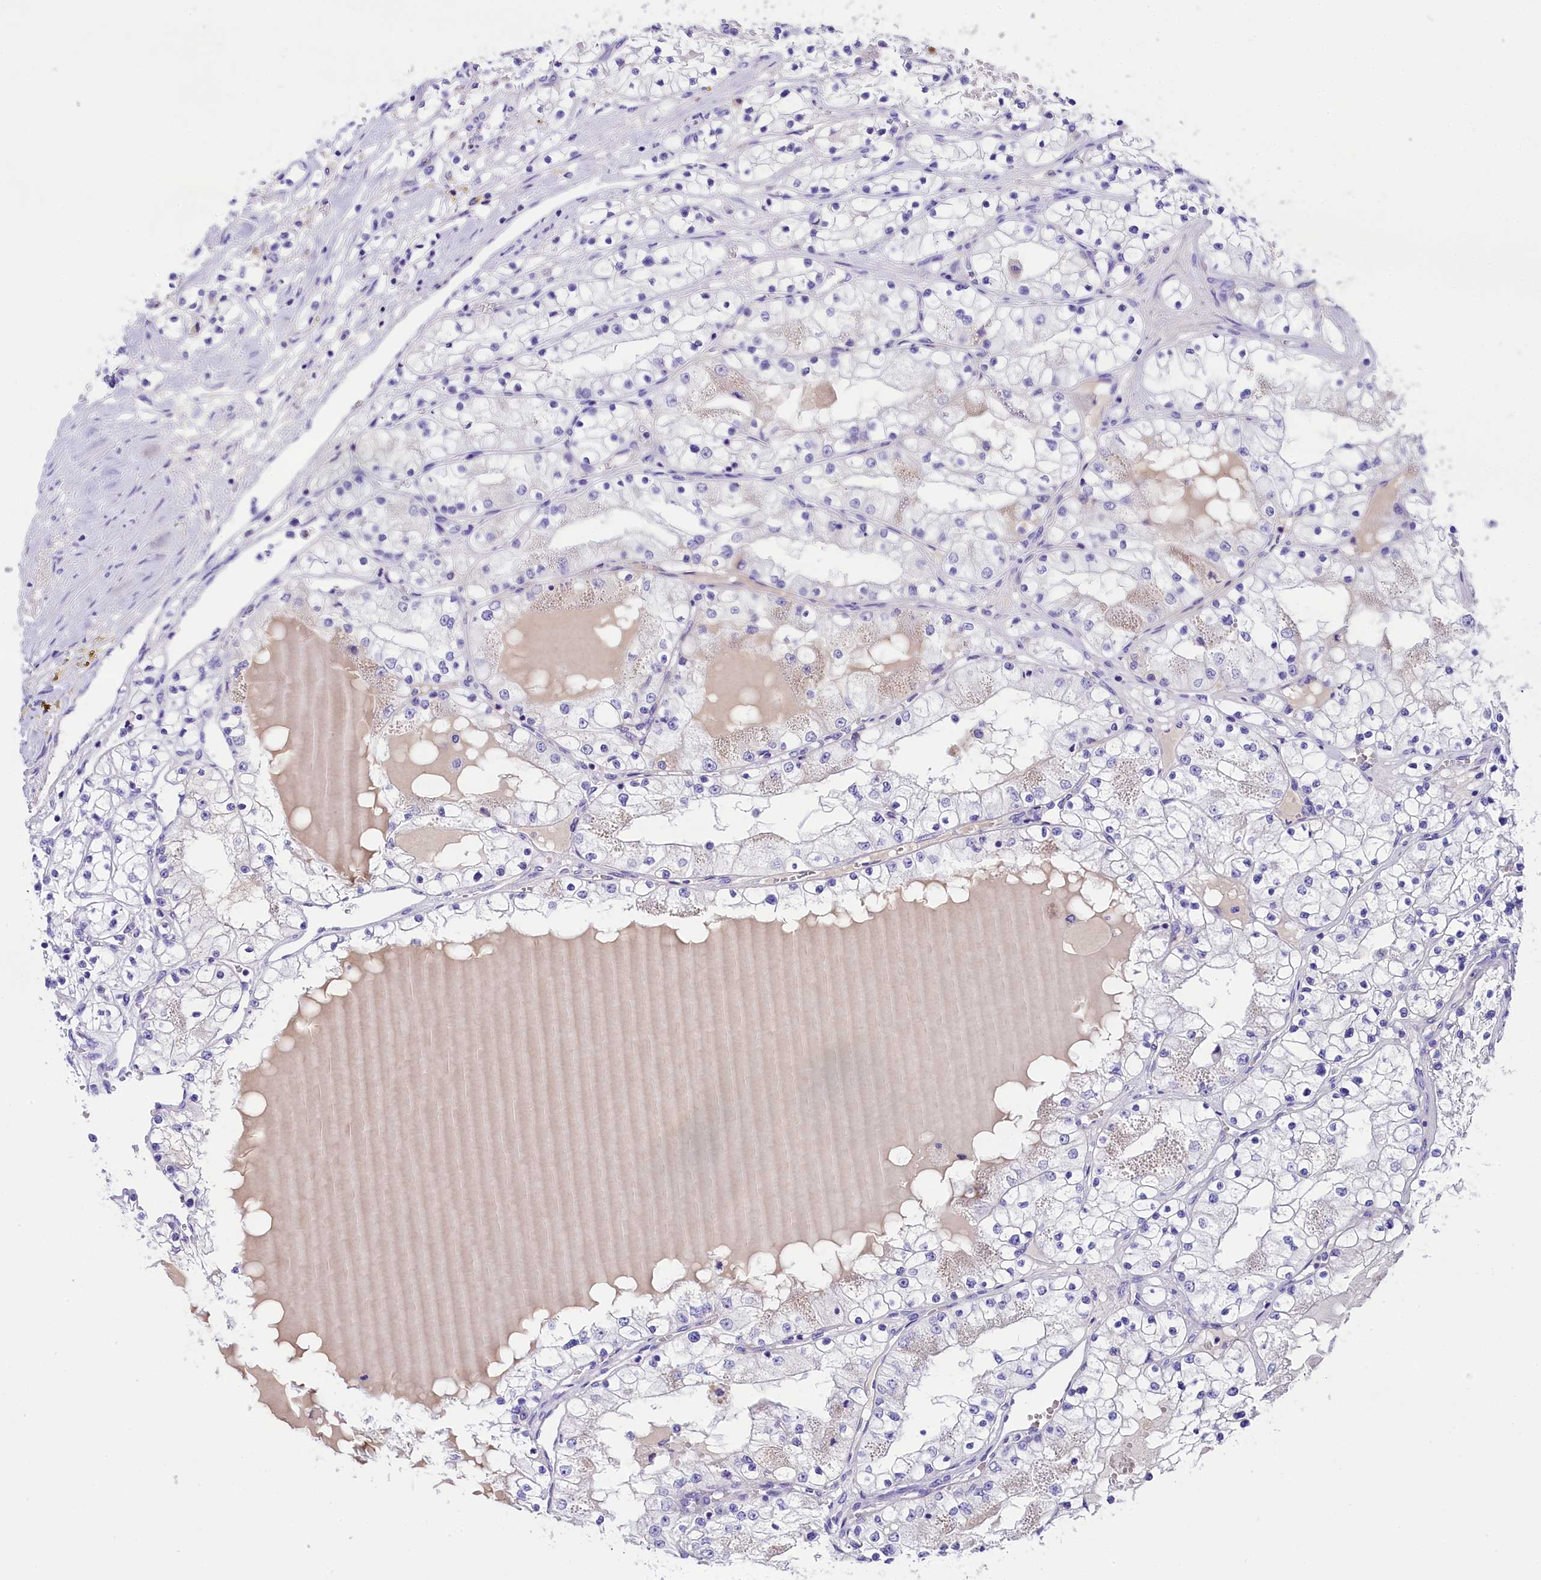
{"staining": {"intensity": "negative", "quantity": "none", "location": "none"}, "tissue": "renal cancer", "cell_type": "Tumor cells", "image_type": "cancer", "snomed": [{"axis": "morphology", "description": "Normal tissue, NOS"}, {"axis": "morphology", "description": "Adenocarcinoma, NOS"}, {"axis": "topography", "description": "Kidney"}], "caption": "DAB immunohistochemical staining of human adenocarcinoma (renal) shows no significant positivity in tumor cells. Nuclei are stained in blue.", "gene": "SKIDA1", "patient": {"sex": "male", "age": 68}}